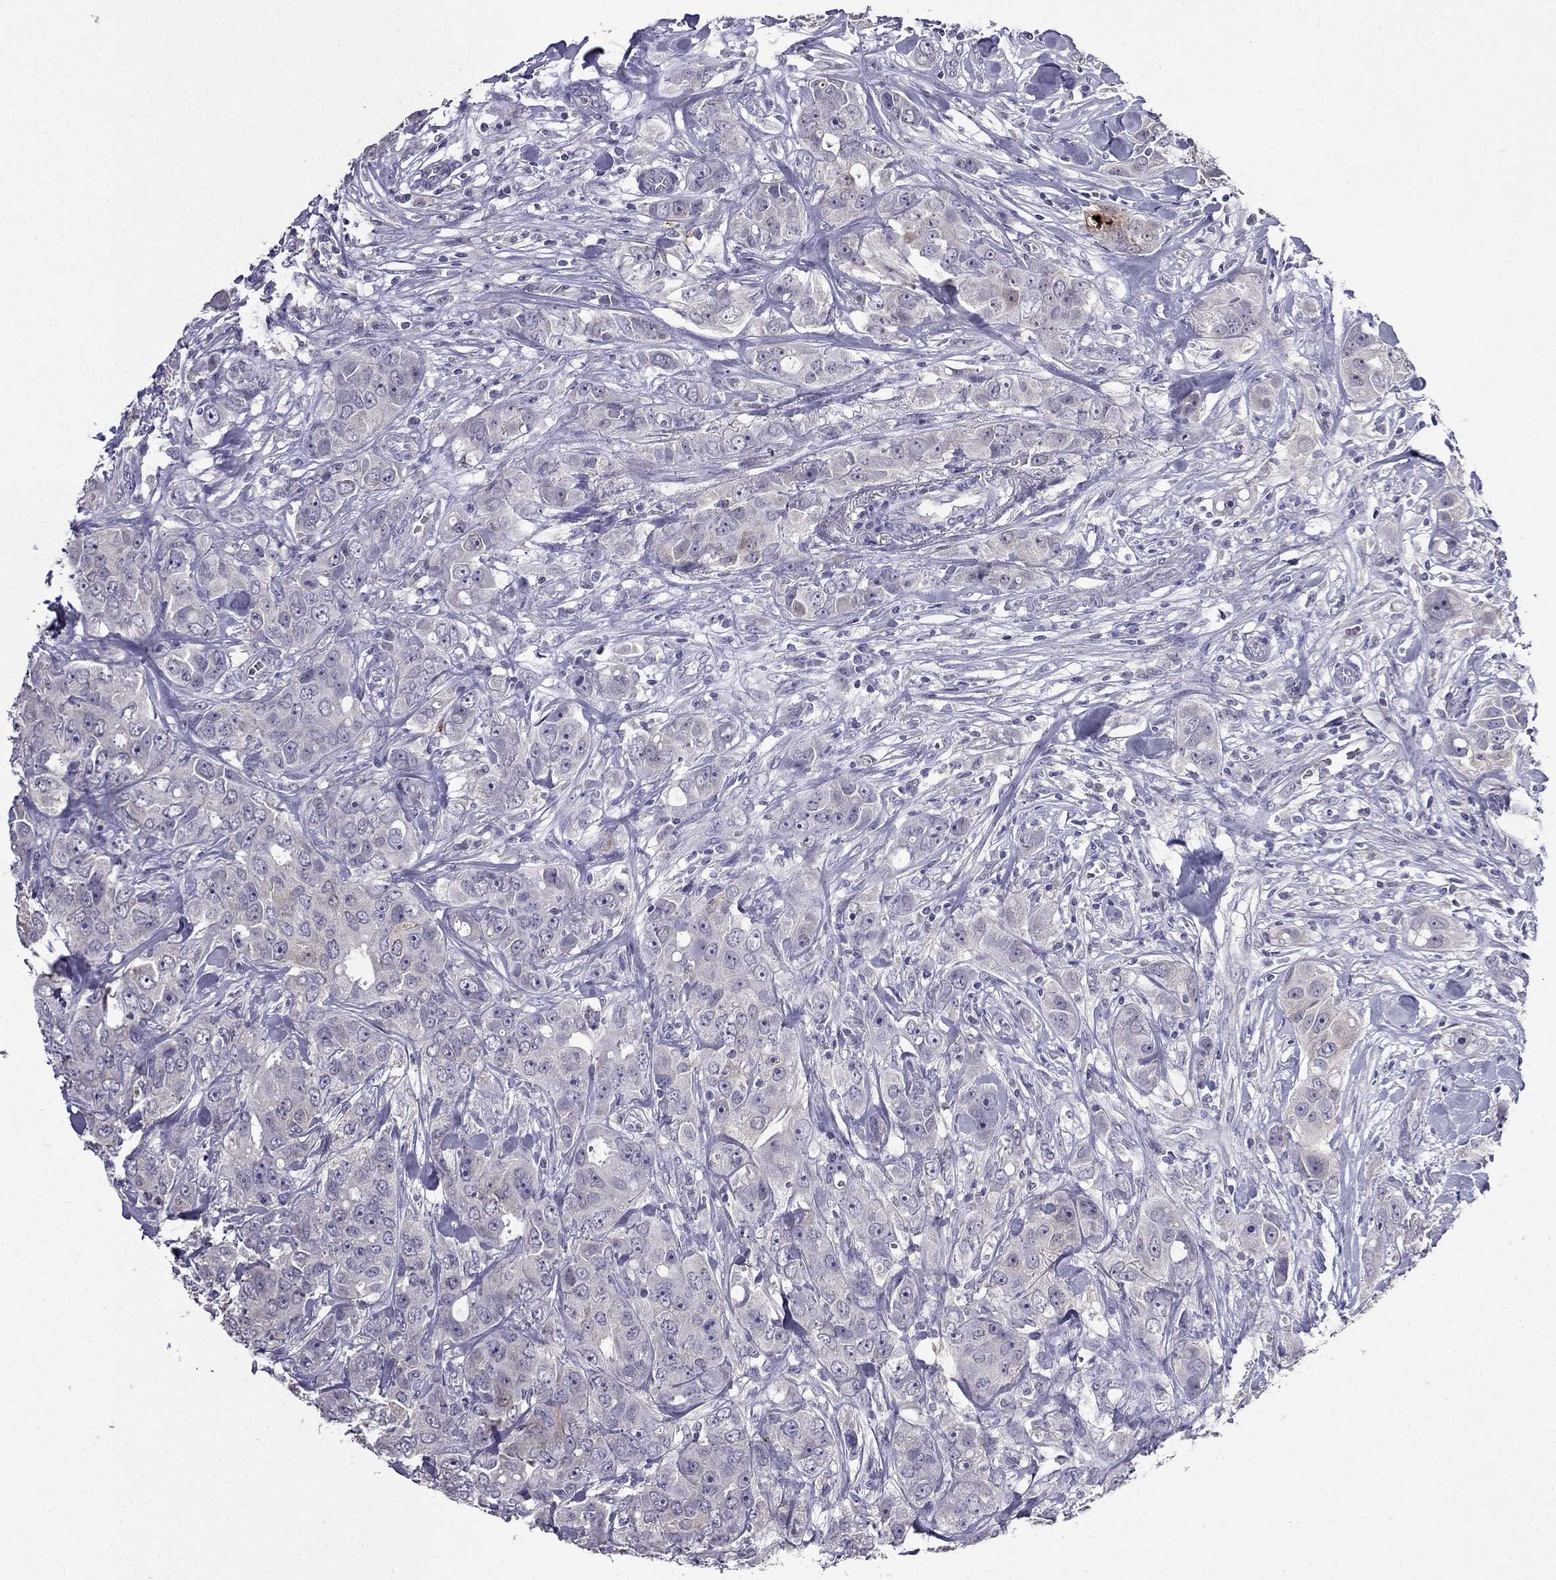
{"staining": {"intensity": "negative", "quantity": "none", "location": "none"}, "tissue": "breast cancer", "cell_type": "Tumor cells", "image_type": "cancer", "snomed": [{"axis": "morphology", "description": "Duct carcinoma"}, {"axis": "topography", "description": "Breast"}], "caption": "An image of breast cancer stained for a protein exhibits no brown staining in tumor cells.", "gene": "AQP9", "patient": {"sex": "female", "age": 43}}